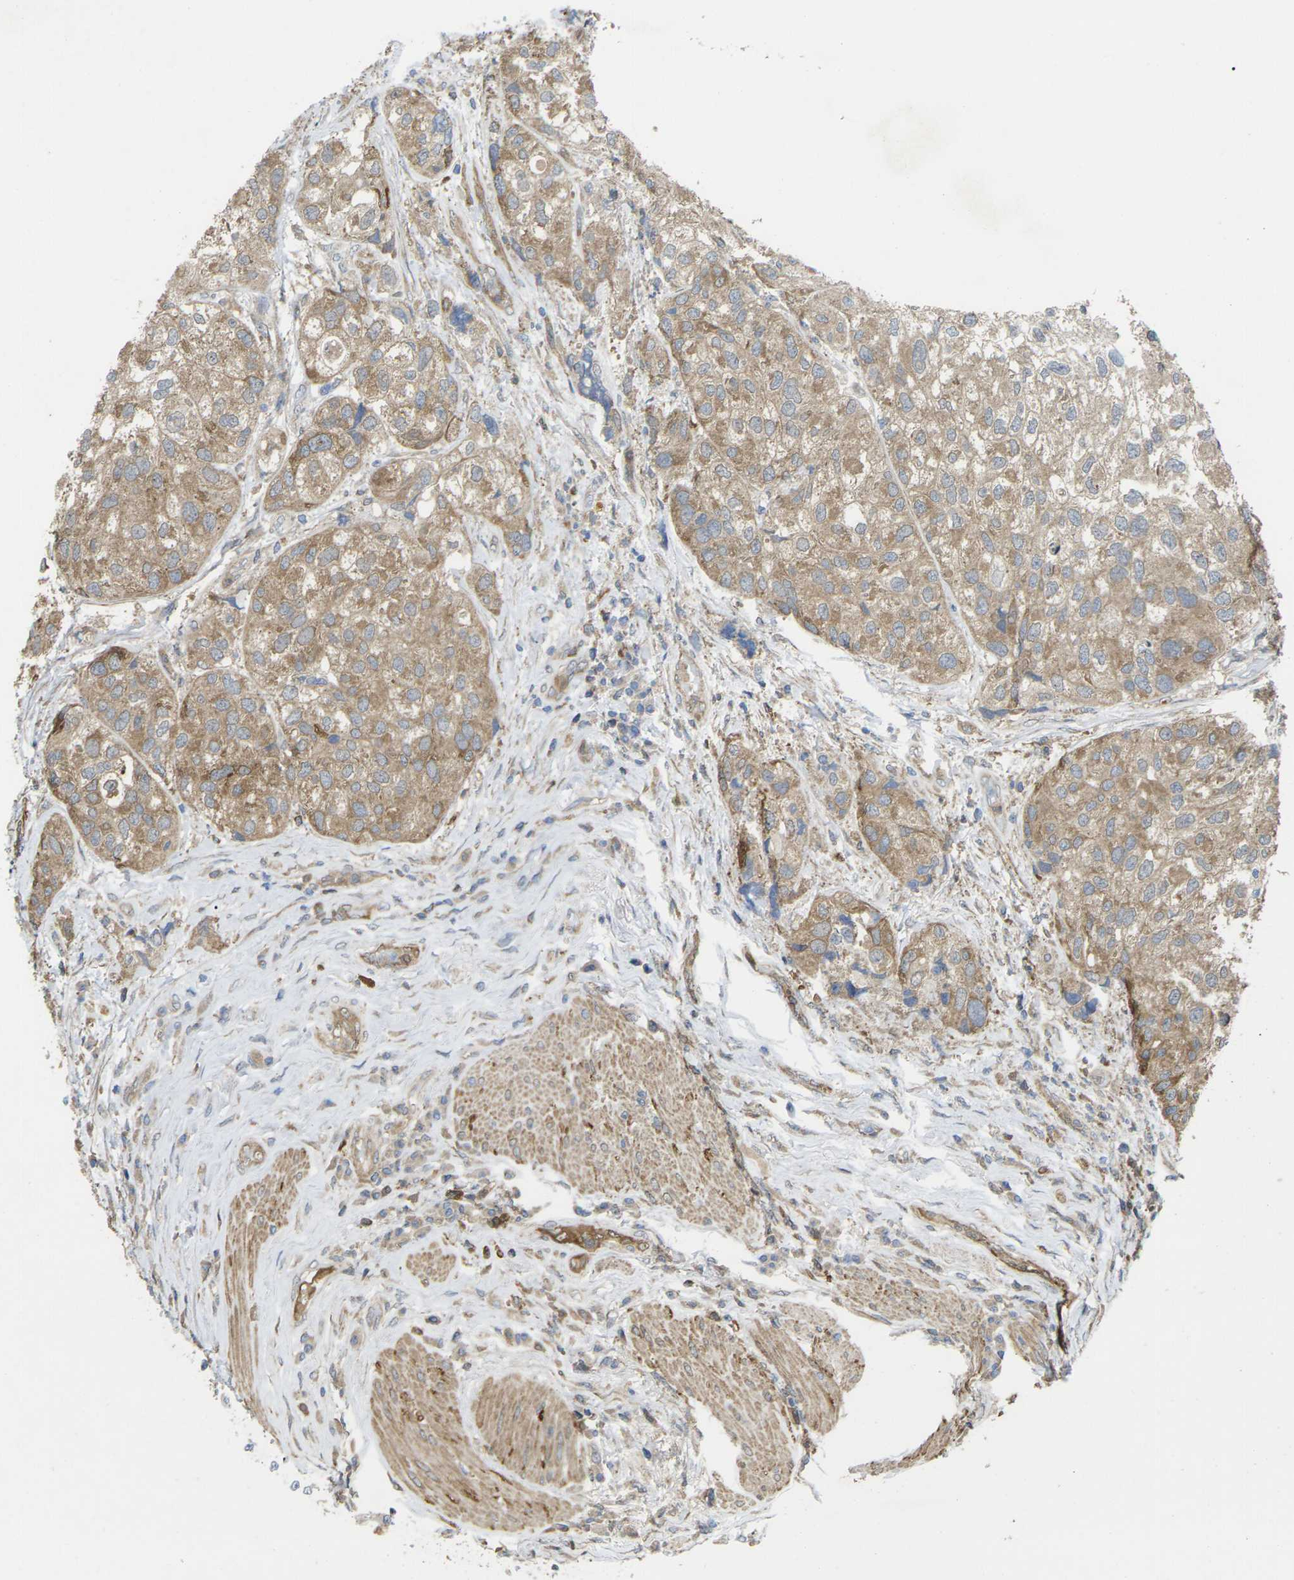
{"staining": {"intensity": "moderate", "quantity": ">75%", "location": "cytoplasmic/membranous"}, "tissue": "urothelial cancer", "cell_type": "Tumor cells", "image_type": "cancer", "snomed": [{"axis": "morphology", "description": "Urothelial carcinoma, High grade"}, {"axis": "topography", "description": "Urinary bladder"}], "caption": "Protein expression analysis of human urothelial carcinoma (high-grade) reveals moderate cytoplasmic/membranous expression in about >75% of tumor cells.", "gene": "TIAM1", "patient": {"sex": "female", "age": 64}}